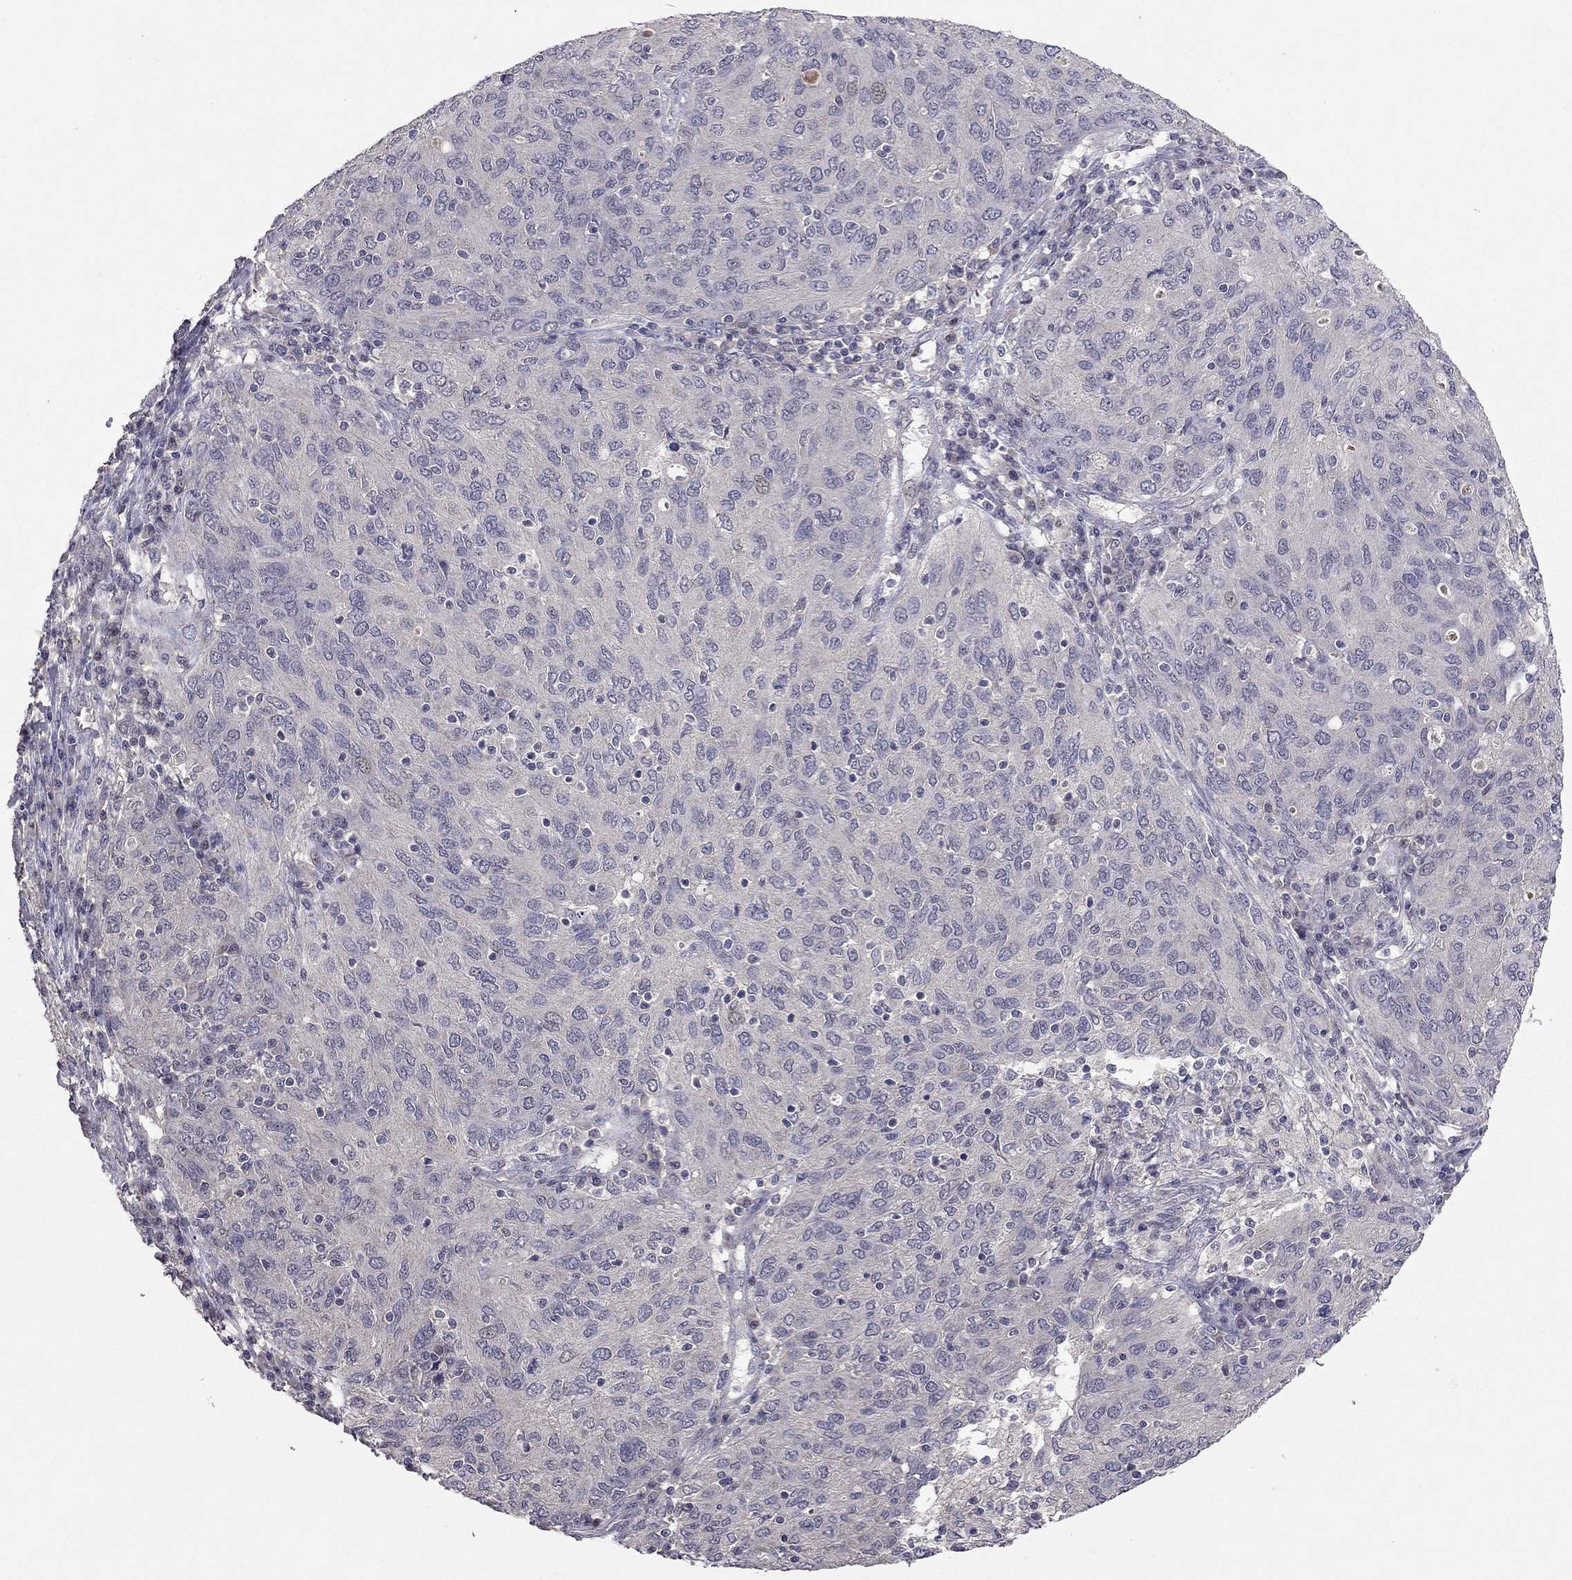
{"staining": {"intensity": "negative", "quantity": "none", "location": "none"}, "tissue": "ovarian cancer", "cell_type": "Tumor cells", "image_type": "cancer", "snomed": [{"axis": "morphology", "description": "Carcinoma, endometroid"}, {"axis": "topography", "description": "Ovary"}], "caption": "There is no significant positivity in tumor cells of ovarian cancer.", "gene": "ESR2", "patient": {"sex": "female", "age": 50}}